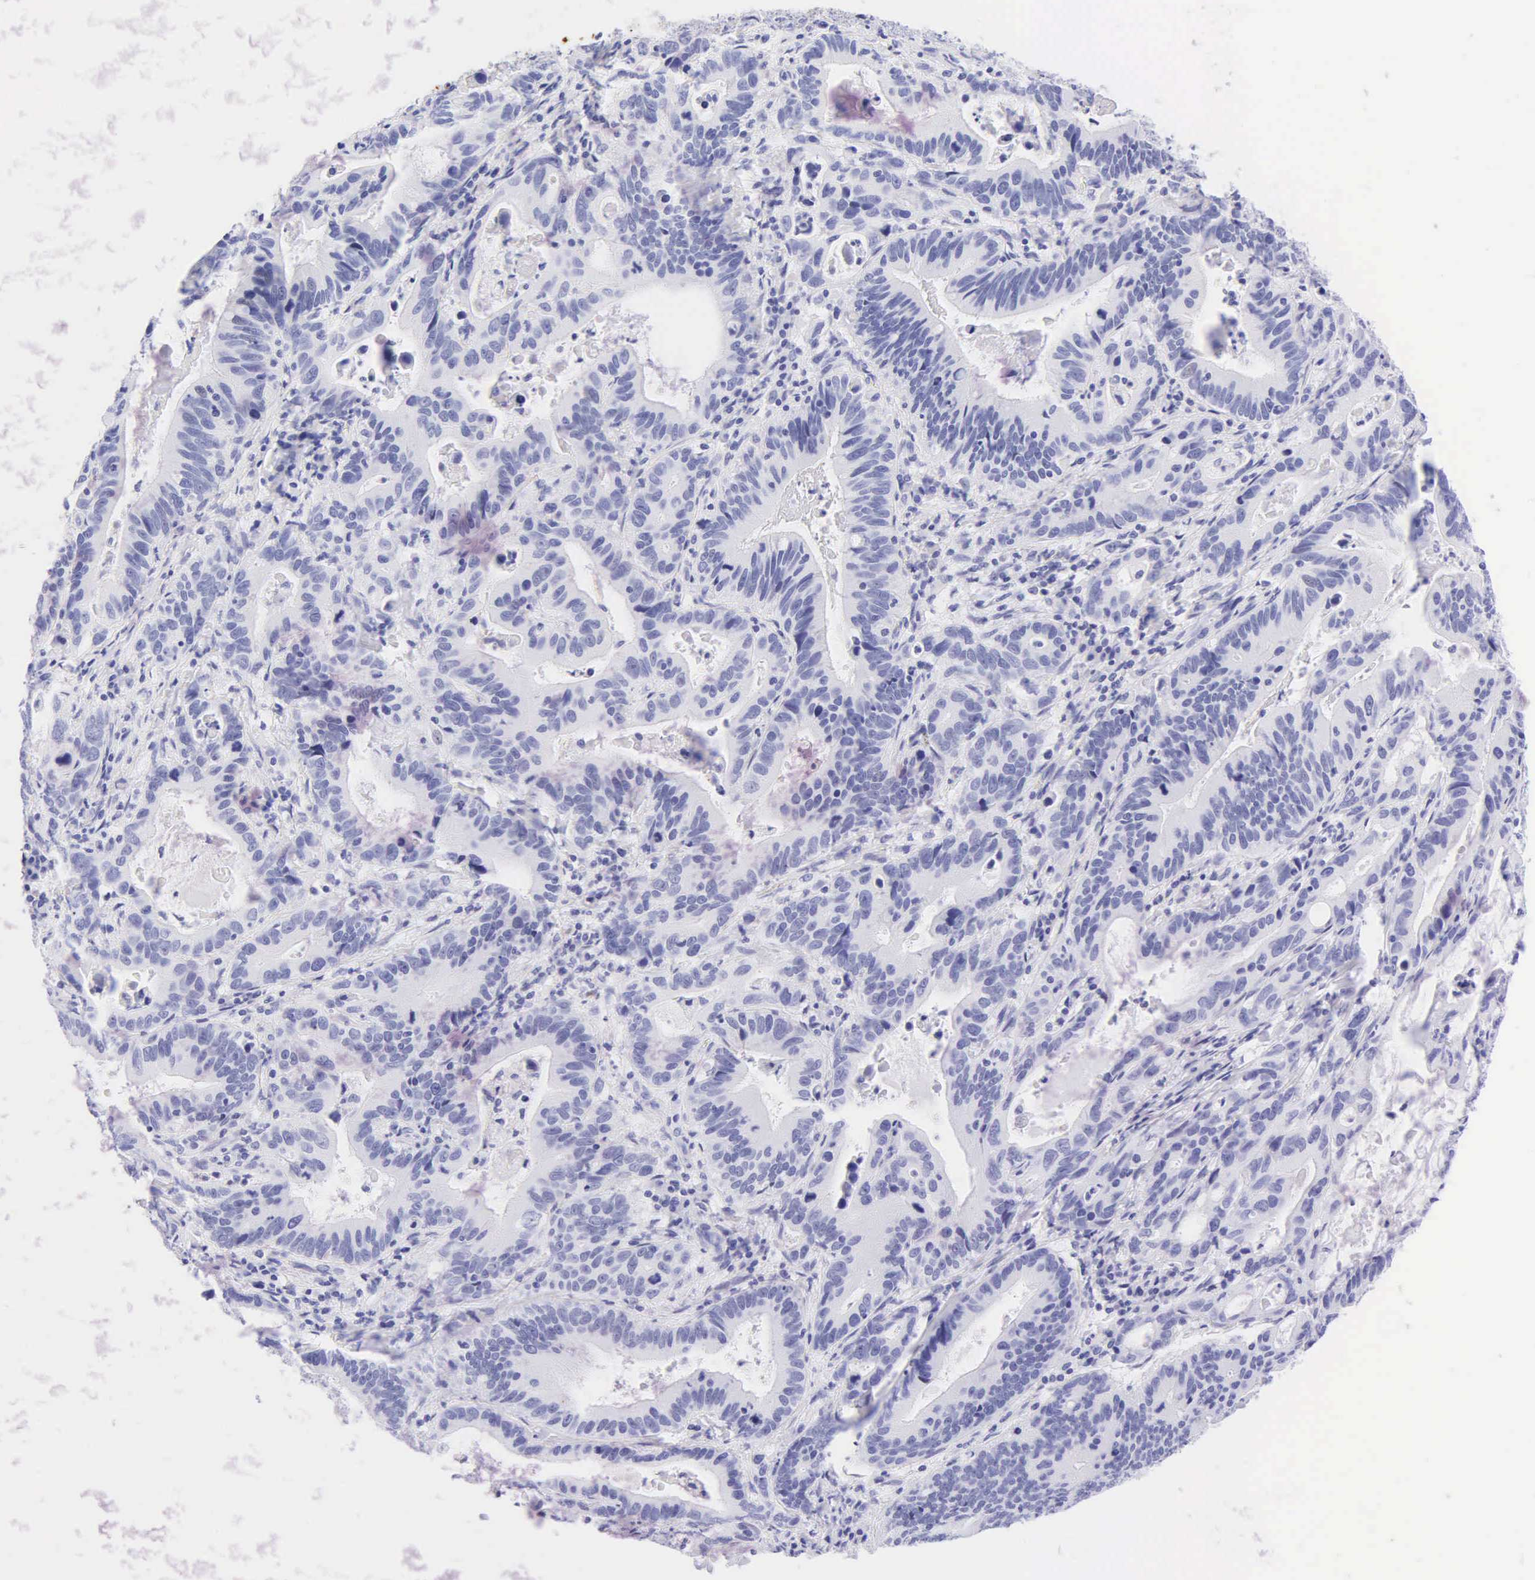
{"staining": {"intensity": "negative", "quantity": "none", "location": "none"}, "tissue": "stomach cancer", "cell_type": "Tumor cells", "image_type": "cancer", "snomed": [{"axis": "morphology", "description": "Adenocarcinoma, NOS"}, {"axis": "topography", "description": "Stomach, upper"}], "caption": "Human stomach cancer stained for a protein using immunohistochemistry (IHC) exhibits no expression in tumor cells.", "gene": "DES", "patient": {"sex": "male", "age": 63}}